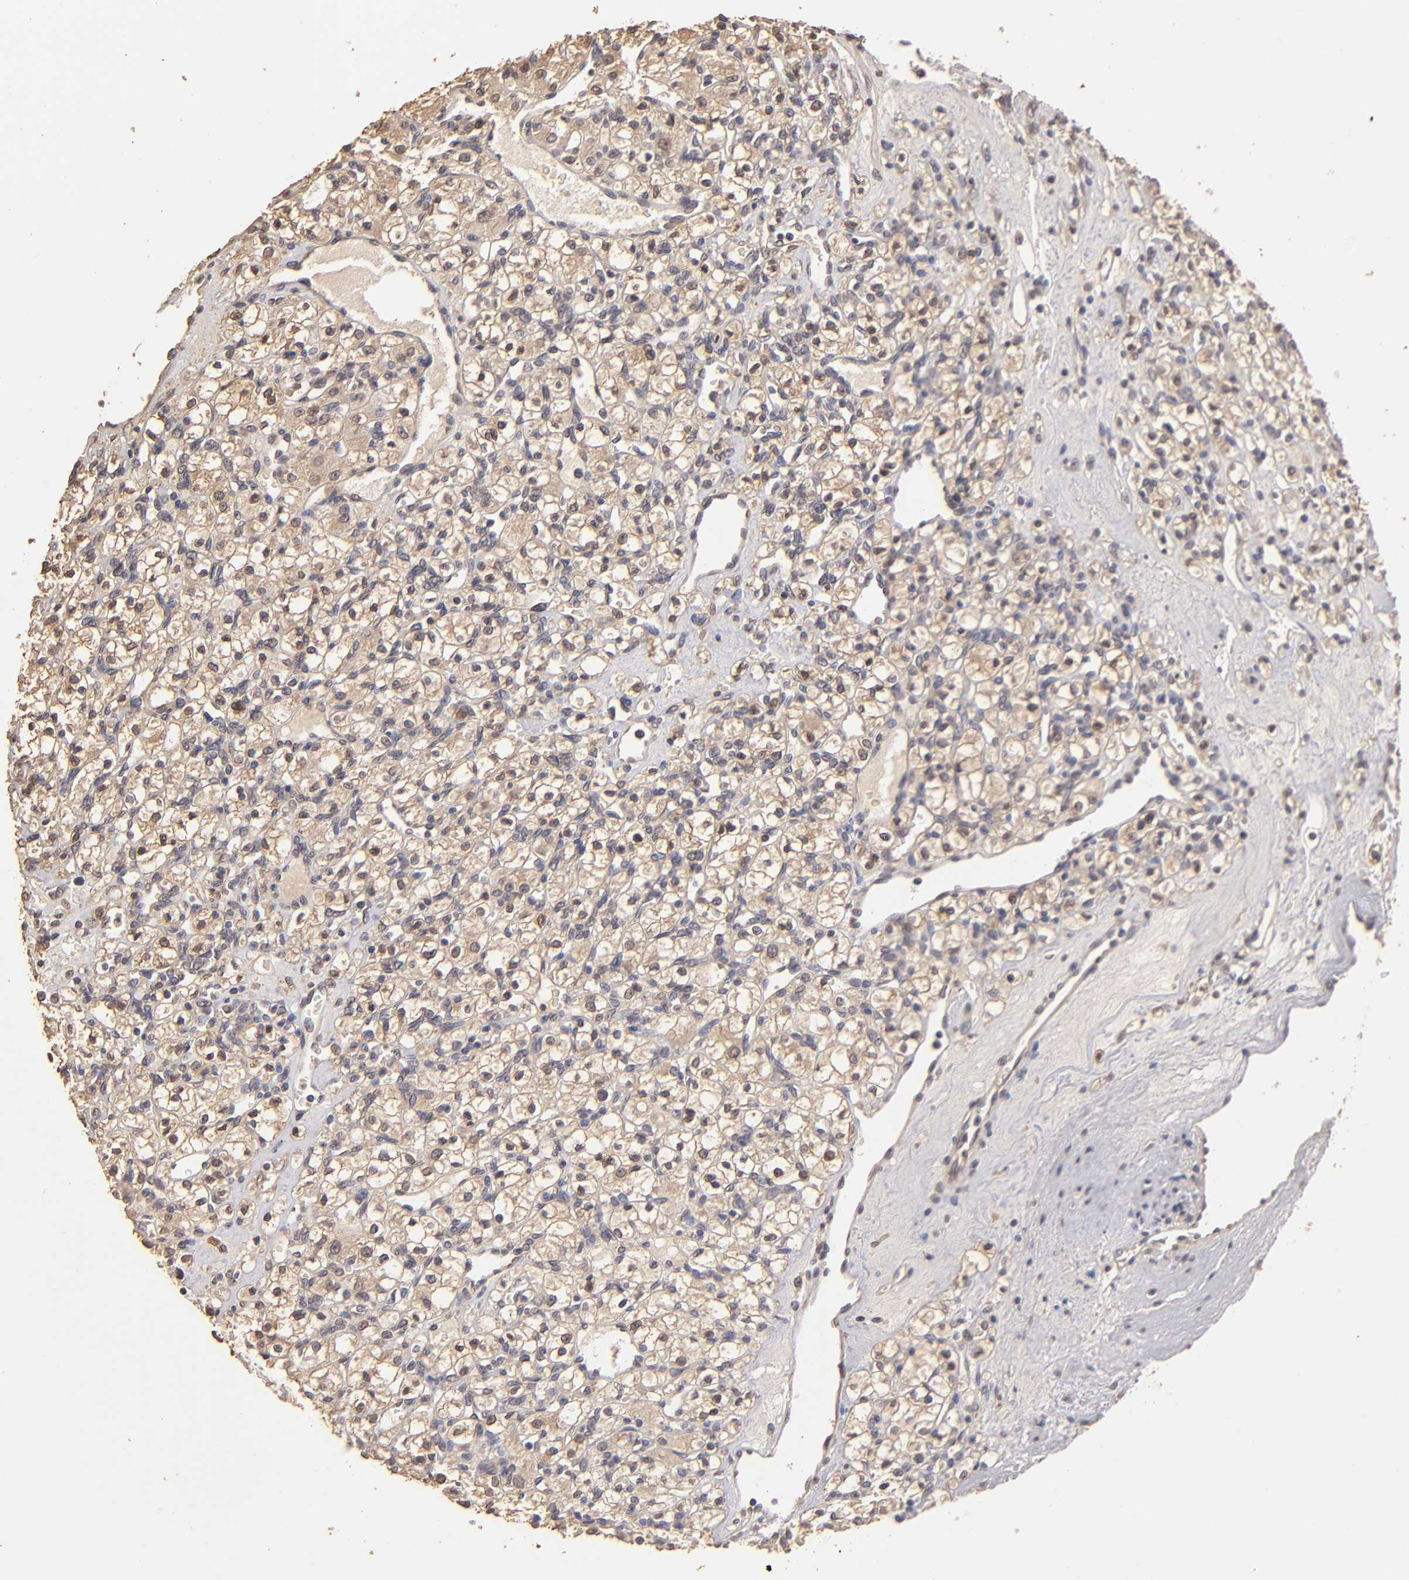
{"staining": {"intensity": "moderate", "quantity": "25%-75%", "location": "cytoplasmic/membranous"}, "tissue": "renal cancer", "cell_type": "Tumor cells", "image_type": "cancer", "snomed": [{"axis": "morphology", "description": "Adenocarcinoma, NOS"}, {"axis": "topography", "description": "Kidney"}], "caption": "A high-resolution micrograph shows immunohistochemistry (IHC) staining of renal cancer, which reveals moderate cytoplasmic/membranous positivity in approximately 25%-75% of tumor cells.", "gene": "OPHN1", "patient": {"sex": "female", "age": 62}}